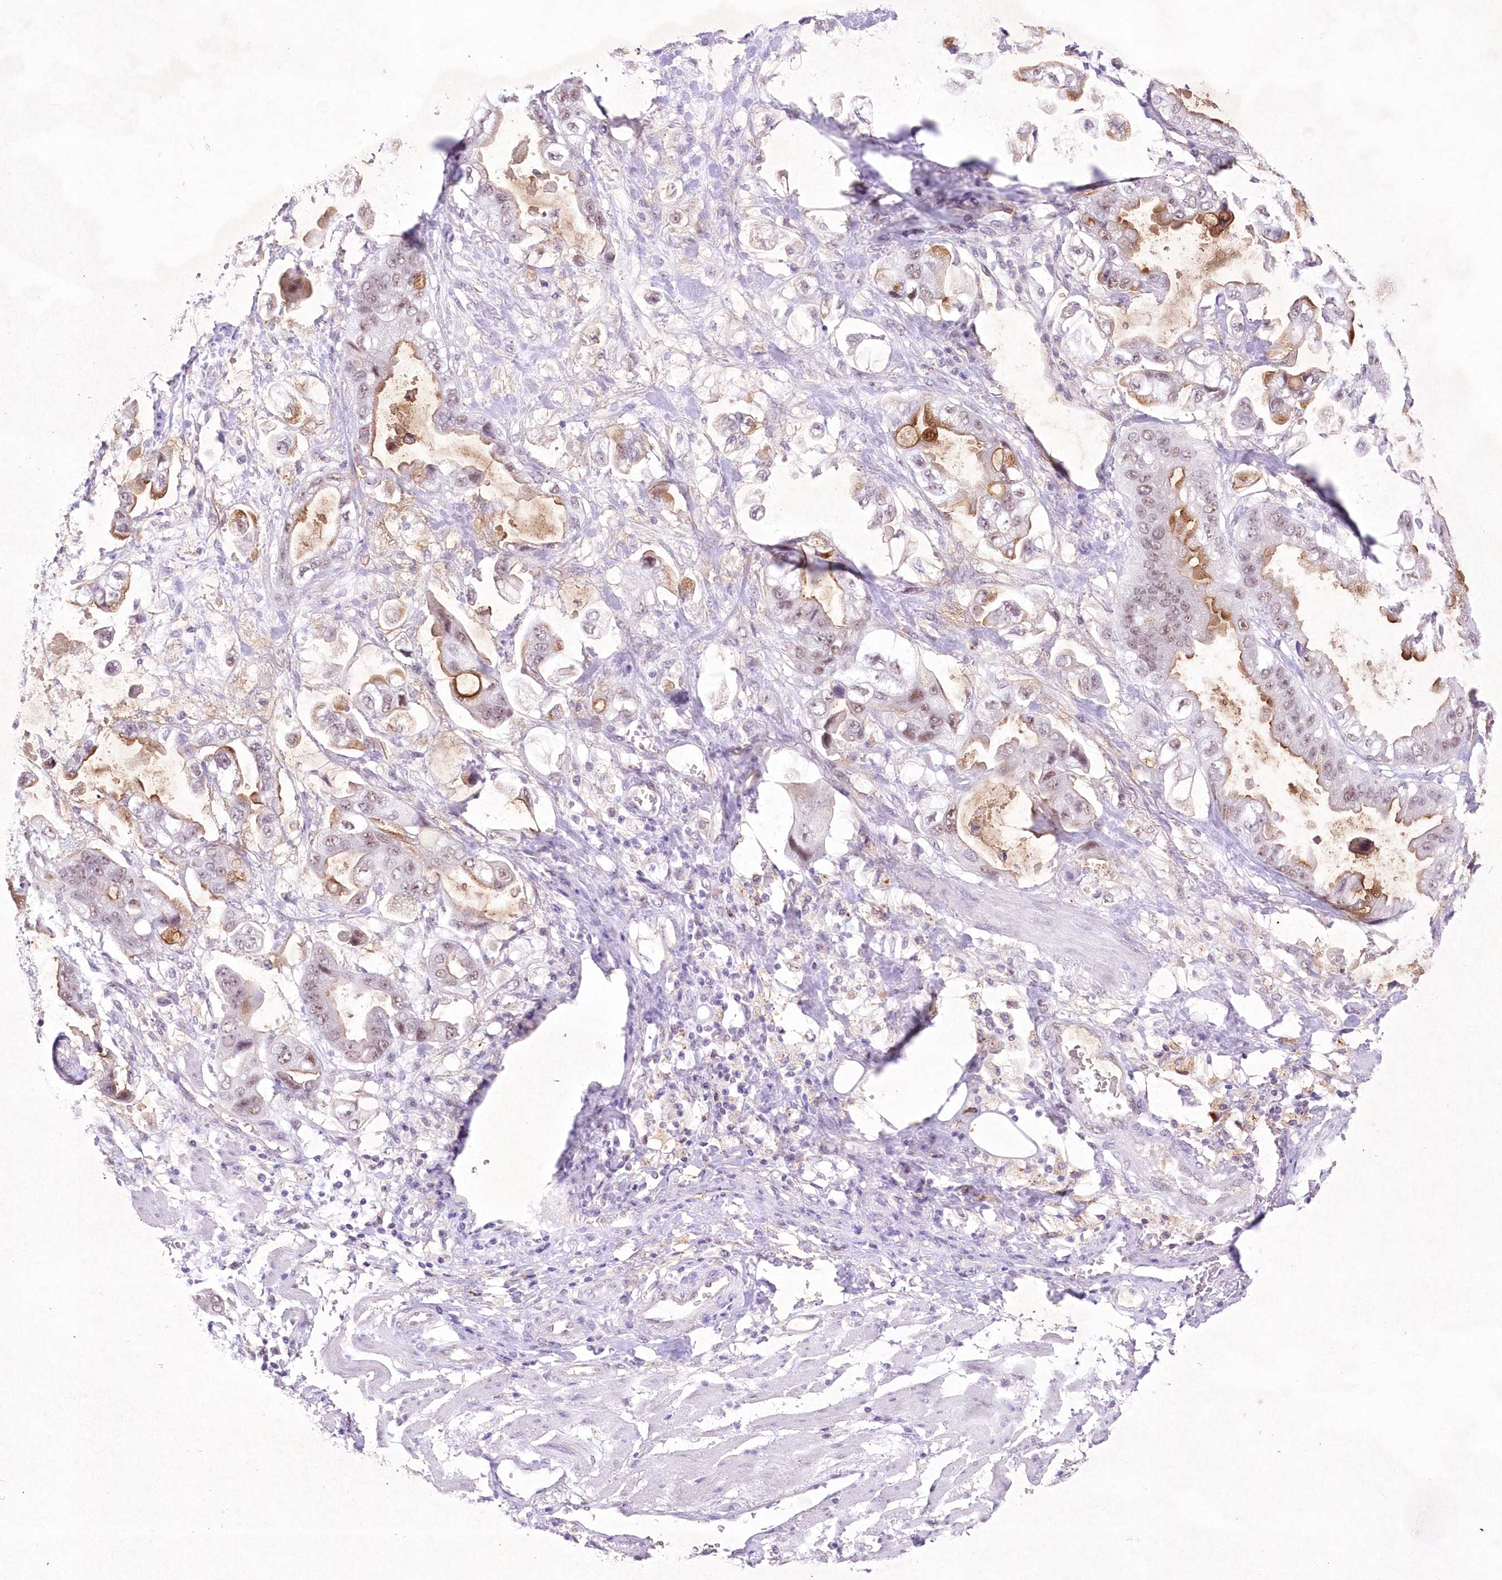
{"staining": {"intensity": "moderate", "quantity": "<25%", "location": "cytoplasmic/membranous,nuclear"}, "tissue": "stomach cancer", "cell_type": "Tumor cells", "image_type": "cancer", "snomed": [{"axis": "morphology", "description": "Adenocarcinoma, NOS"}, {"axis": "topography", "description": "Stomach"}], "caption": "Immunohistochemical staining of human stomach cancer exhibits low levels of moderate cytoplasmic/membranous and nuclear protein expression in about <25% of tumor cells.", "gene": "RBM27", "patient": {"sex": "male", "age": 62}}